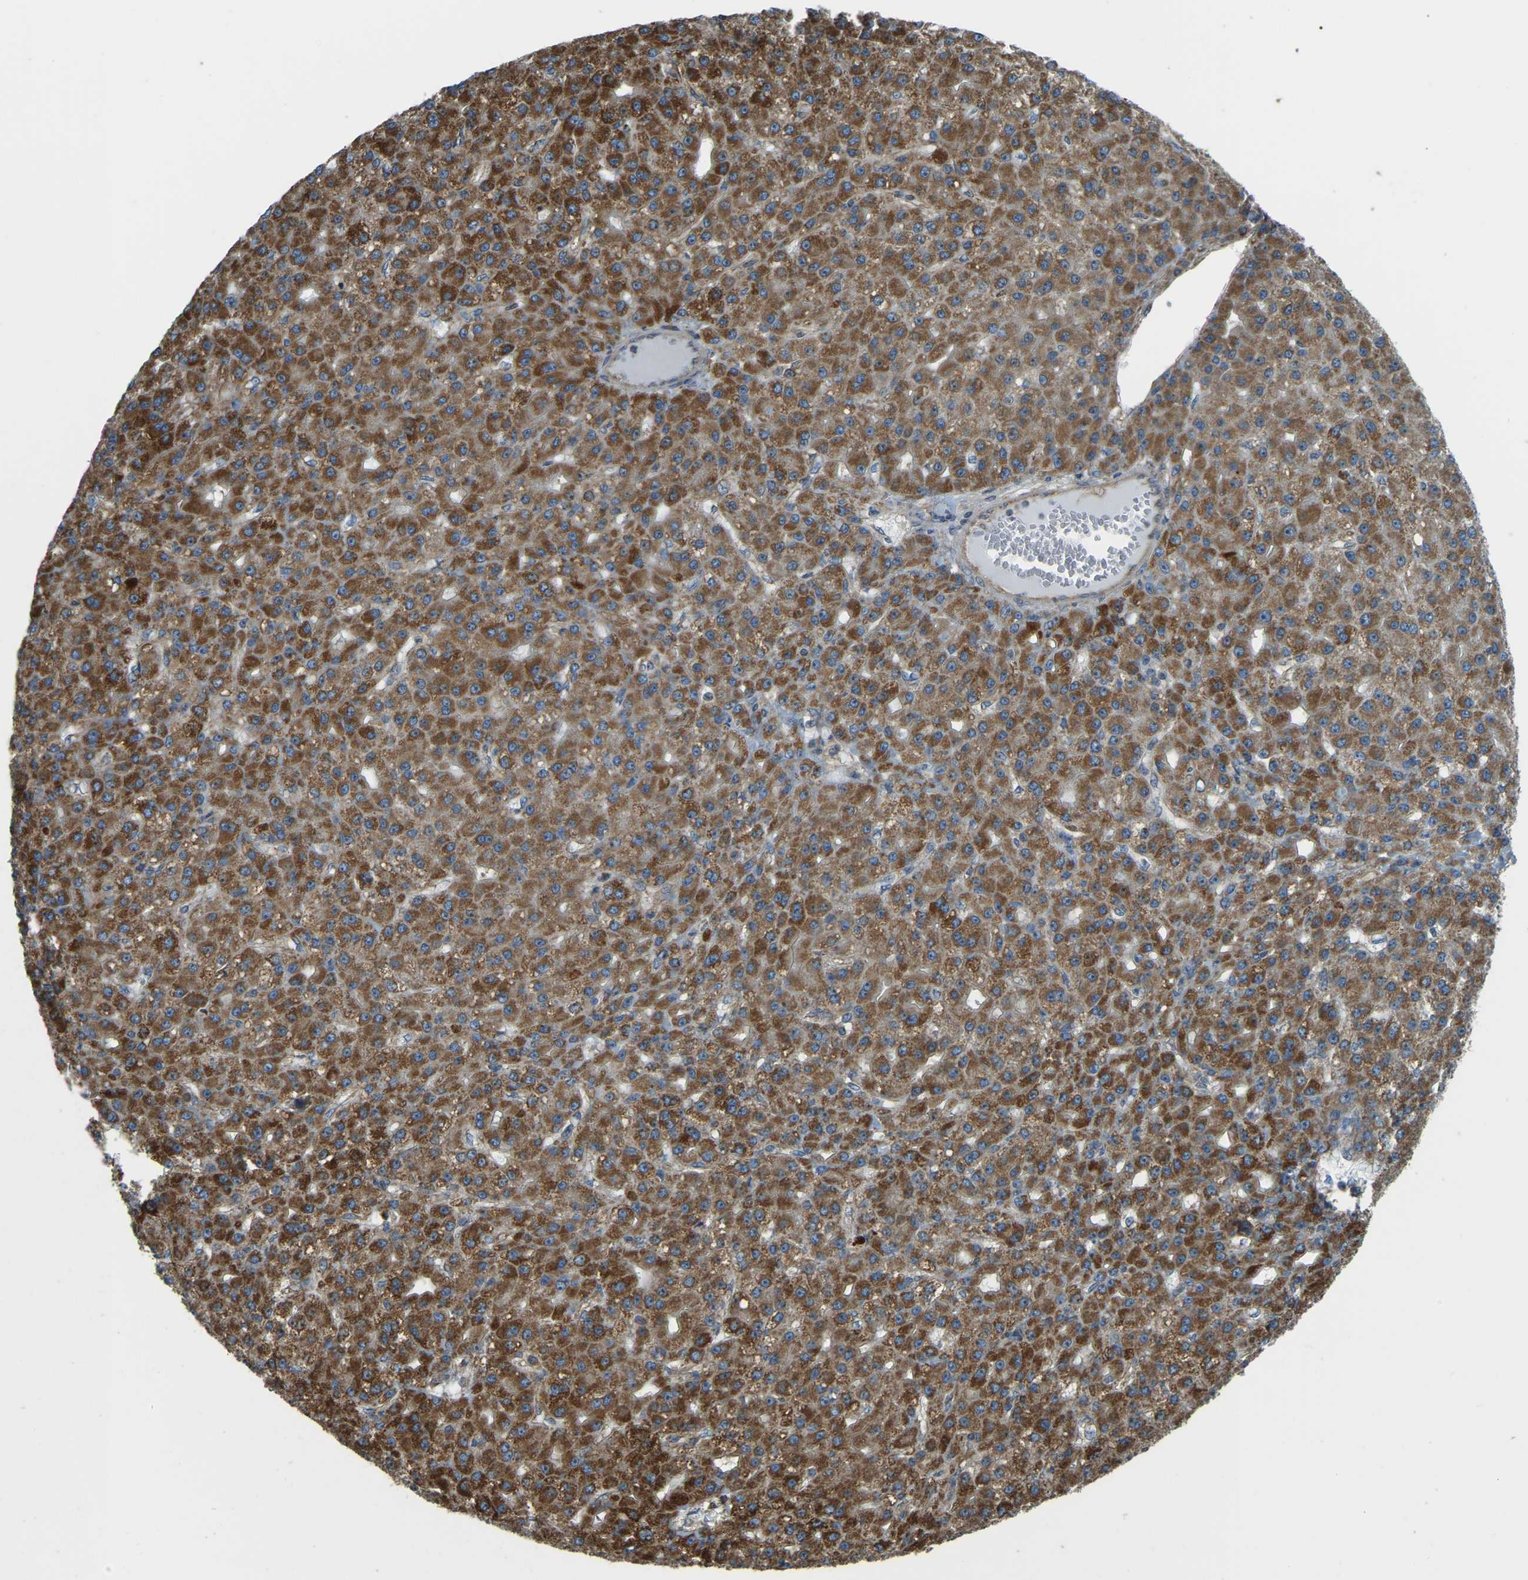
{"staining": {"intensity": "strong", "quantity": ">75%", "location": "cytoplasmic/membranous"}, "tissue": "liver cancer", "cell_type": "Tumor cells", "image_type": "cancer", "snomed": [{"axis": "morphology", "description": "Carcinoma, Hepatocellular, NOS"}, {"axis": "topography", "description": "Liver"}], "caption": "Immunohistochemical staining of human liver cancer reveals high levels of strong cytoplasmic/membranous positivity in about >75% of tumor cells.", "gene": "PSMD7", "patient": {"sex": "male", "age": 67}}